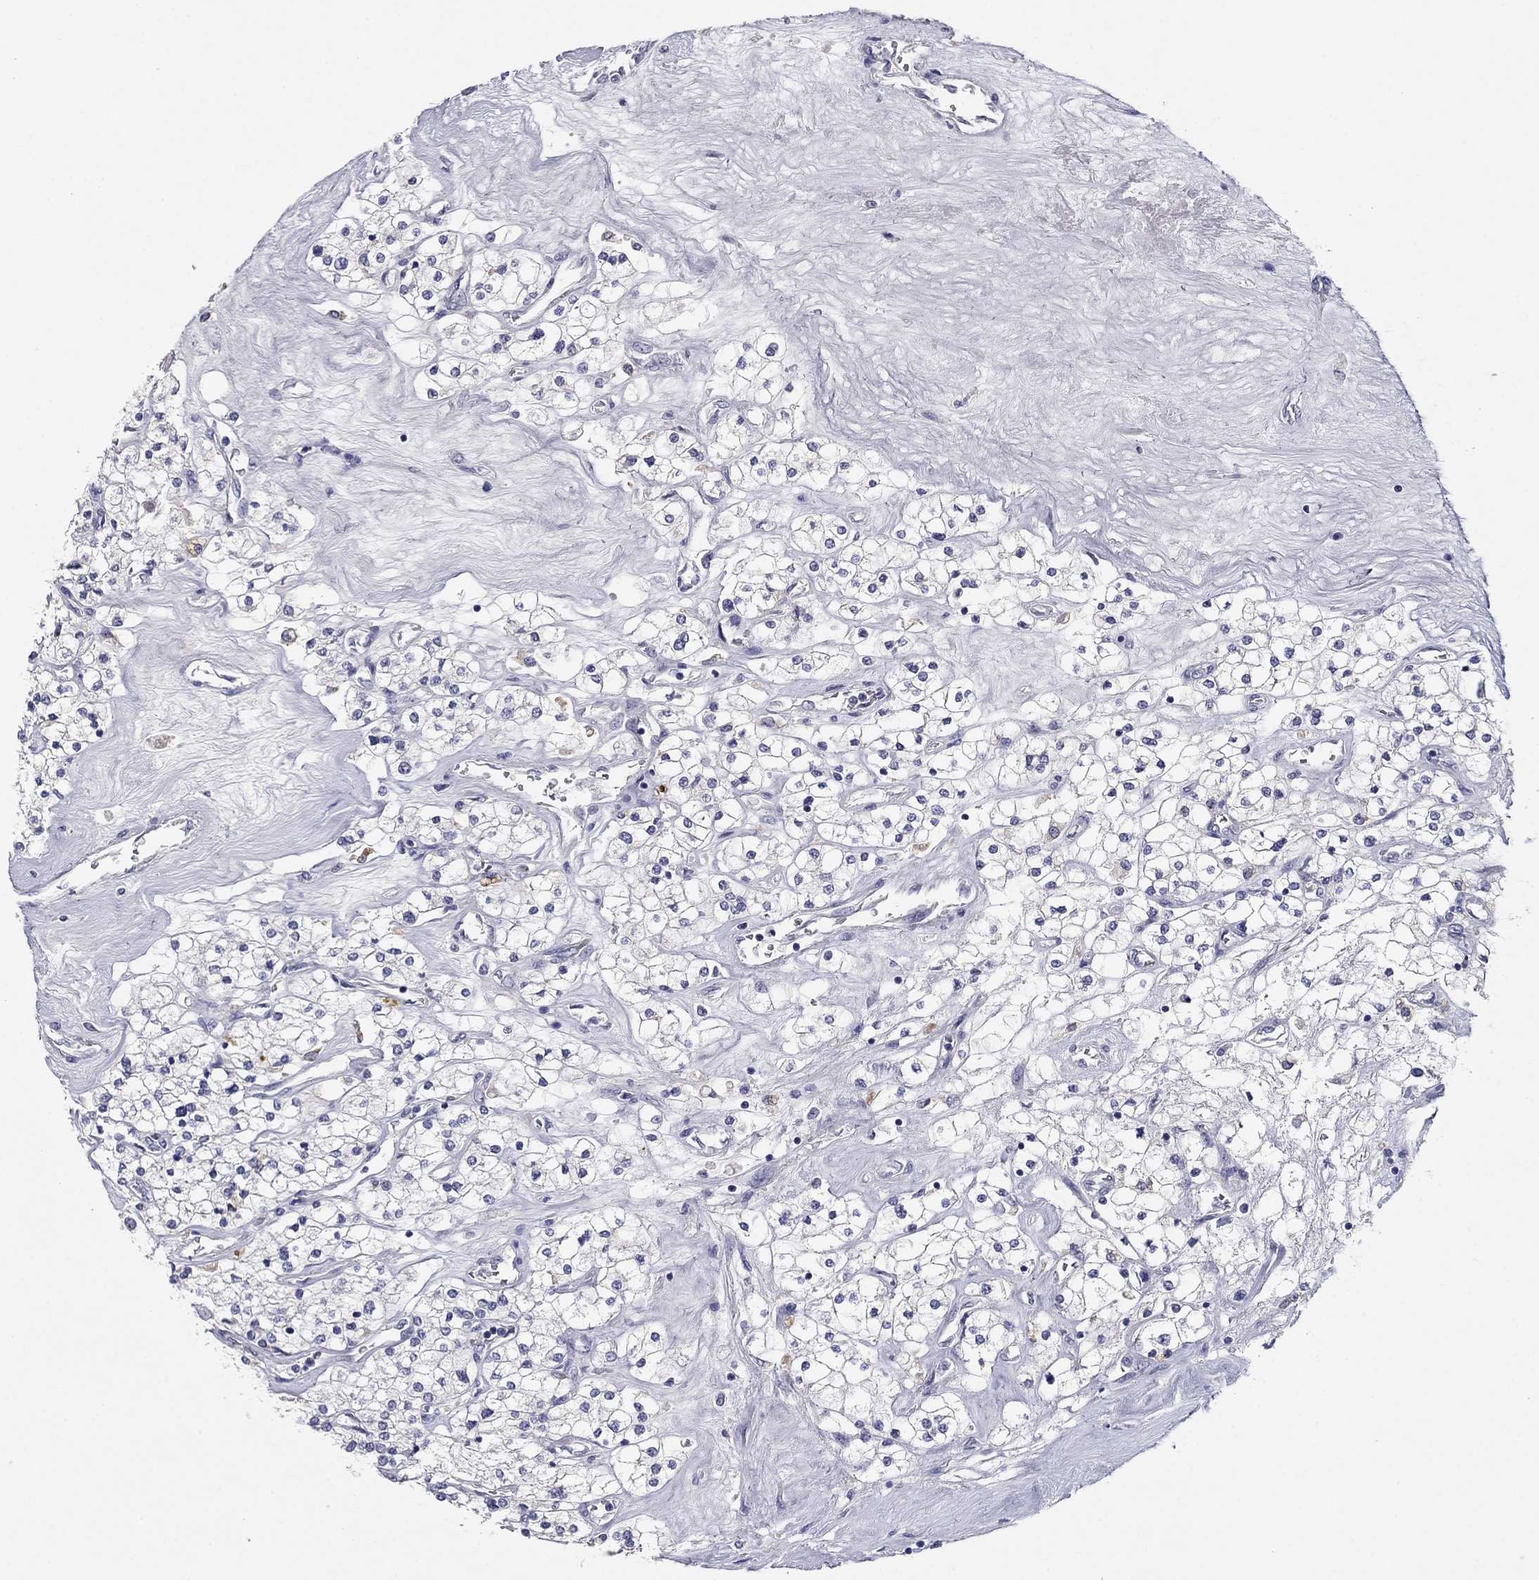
{"staining": {"intensity": "negative", "quantity": "none", "location": "none"}, "tissue": "renal cancer", "cell_type": "Tumor cells", "image_type": "cancer", "snomed": [{"axis": "morphology", "description": "Adenocarcinoma, NOS"}, {"axis": "topography", "description": "Kidney"}], "caption": "DAB immunohistochemical staining of human renal adenocarcinoma exhibits no significant positivity in tumor cells.", "gene": "CNTNAP4", "patient": {"sex": "male", "age": 80}}